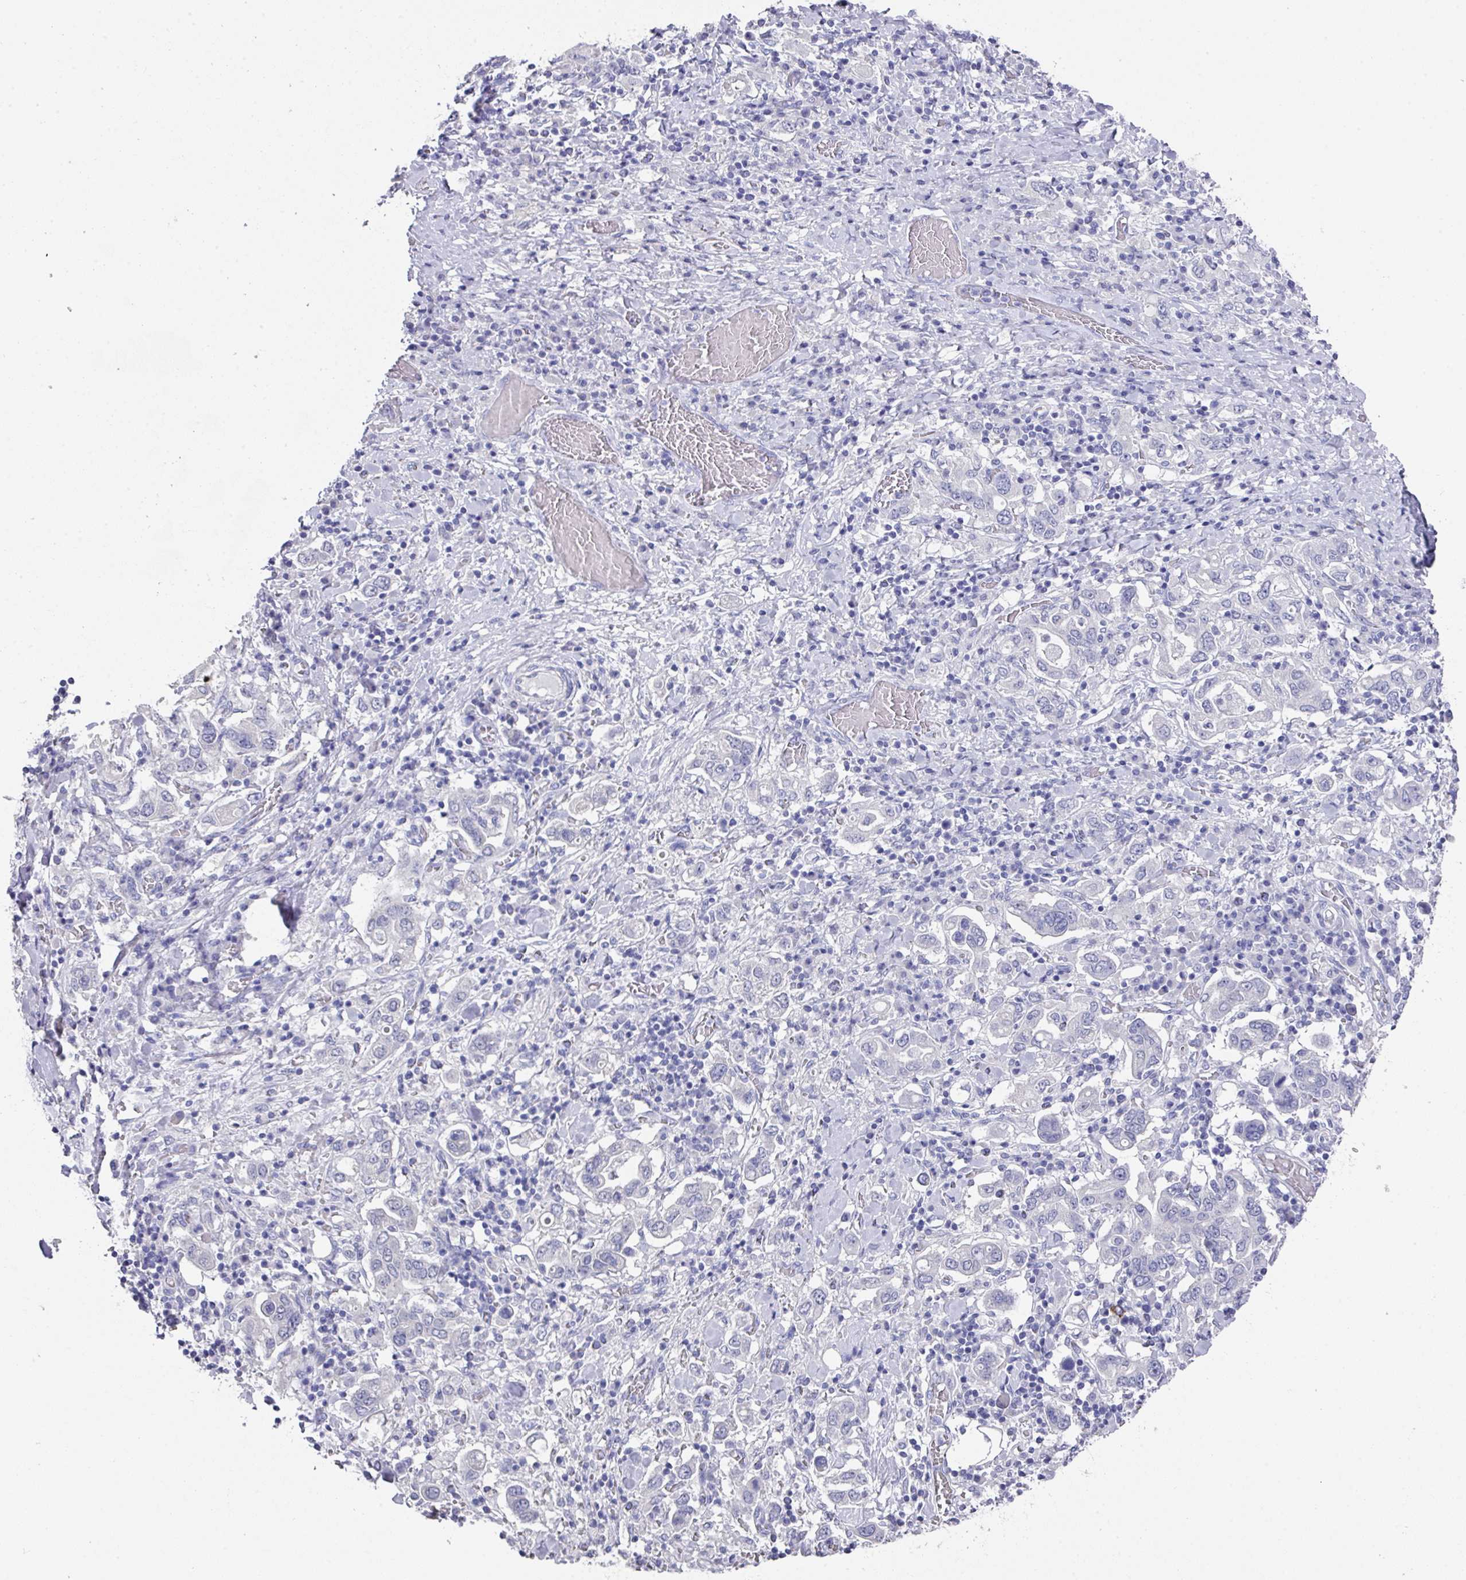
{"staining": {"intensity": "negative", "quantity": "none", "location": "none"}, "tissue": "stomach cancer", "cell_type": "Tumor cells", "image_type": "cancer", "snomed": [{"axis": "morphology", "description": "Adenocarcinoma, NOS"}, {"axis": "topography", "description": "Stomach, upper"}, {"axis": "topography", "description": "Stomach"}], "caption": "Tumor cells show no significant protein expression in stomach cancer.", "gene": "DAZL", "patient": {"sex": "male", "age": 62}}